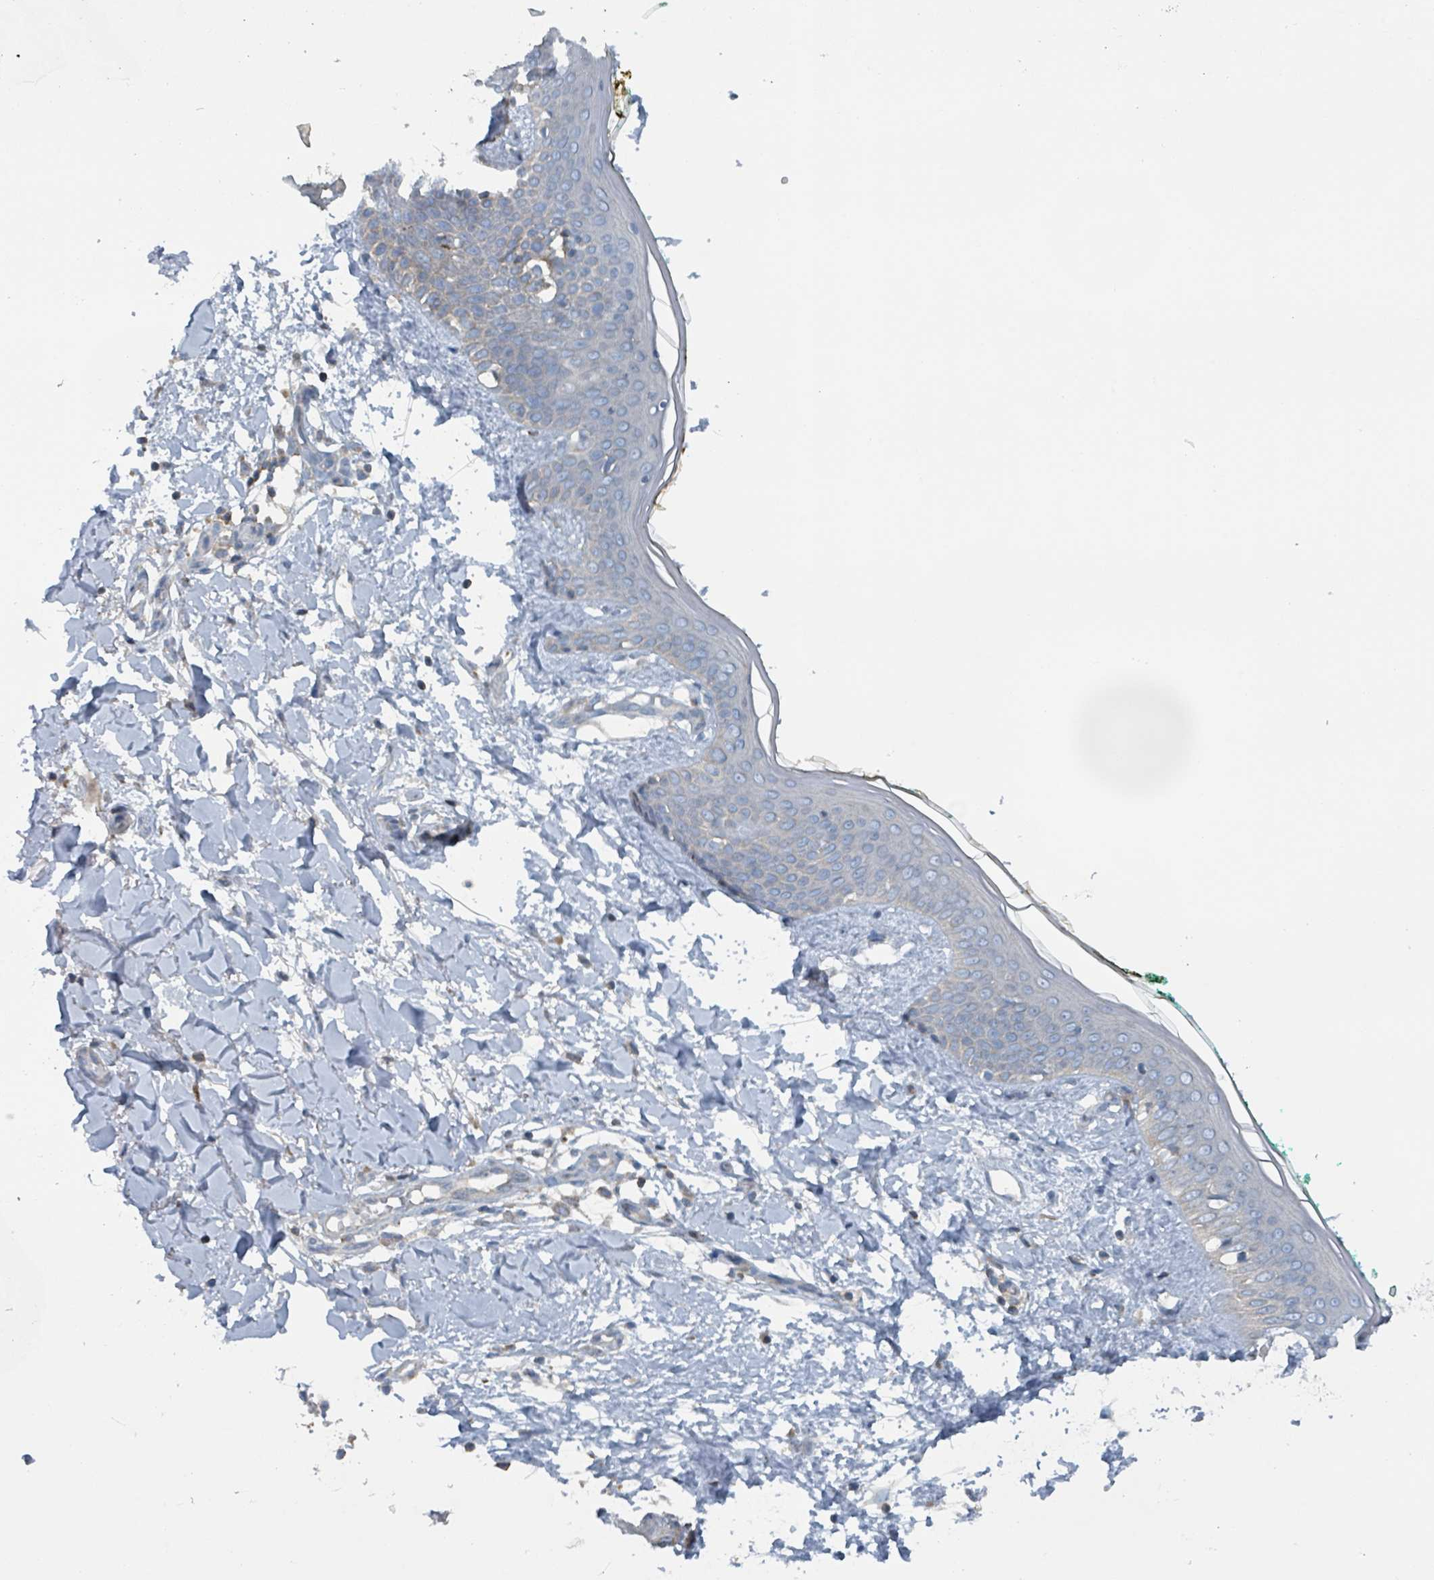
{"staining": {"intensity": "negative", "quantity": "none", "location": "none"}, "tissue": "skin", "cell_type": "Fibroblasts", "image_type": "normal", "snomed": [{"axis": "morphology", "description": "Normal tissue, NOS"}, {"axis": "topography", "description": "Skin"}], "caption": "Protein analysis of unremarkable skin exhibits no significant positivity in fibroblasts. (DAB (3,3'-diaminobenzidine) IHC visualized using brightfield microscopy, high magnification).", "gene": "ACBD4", "patient": {"sex": "female", "age": 34}}